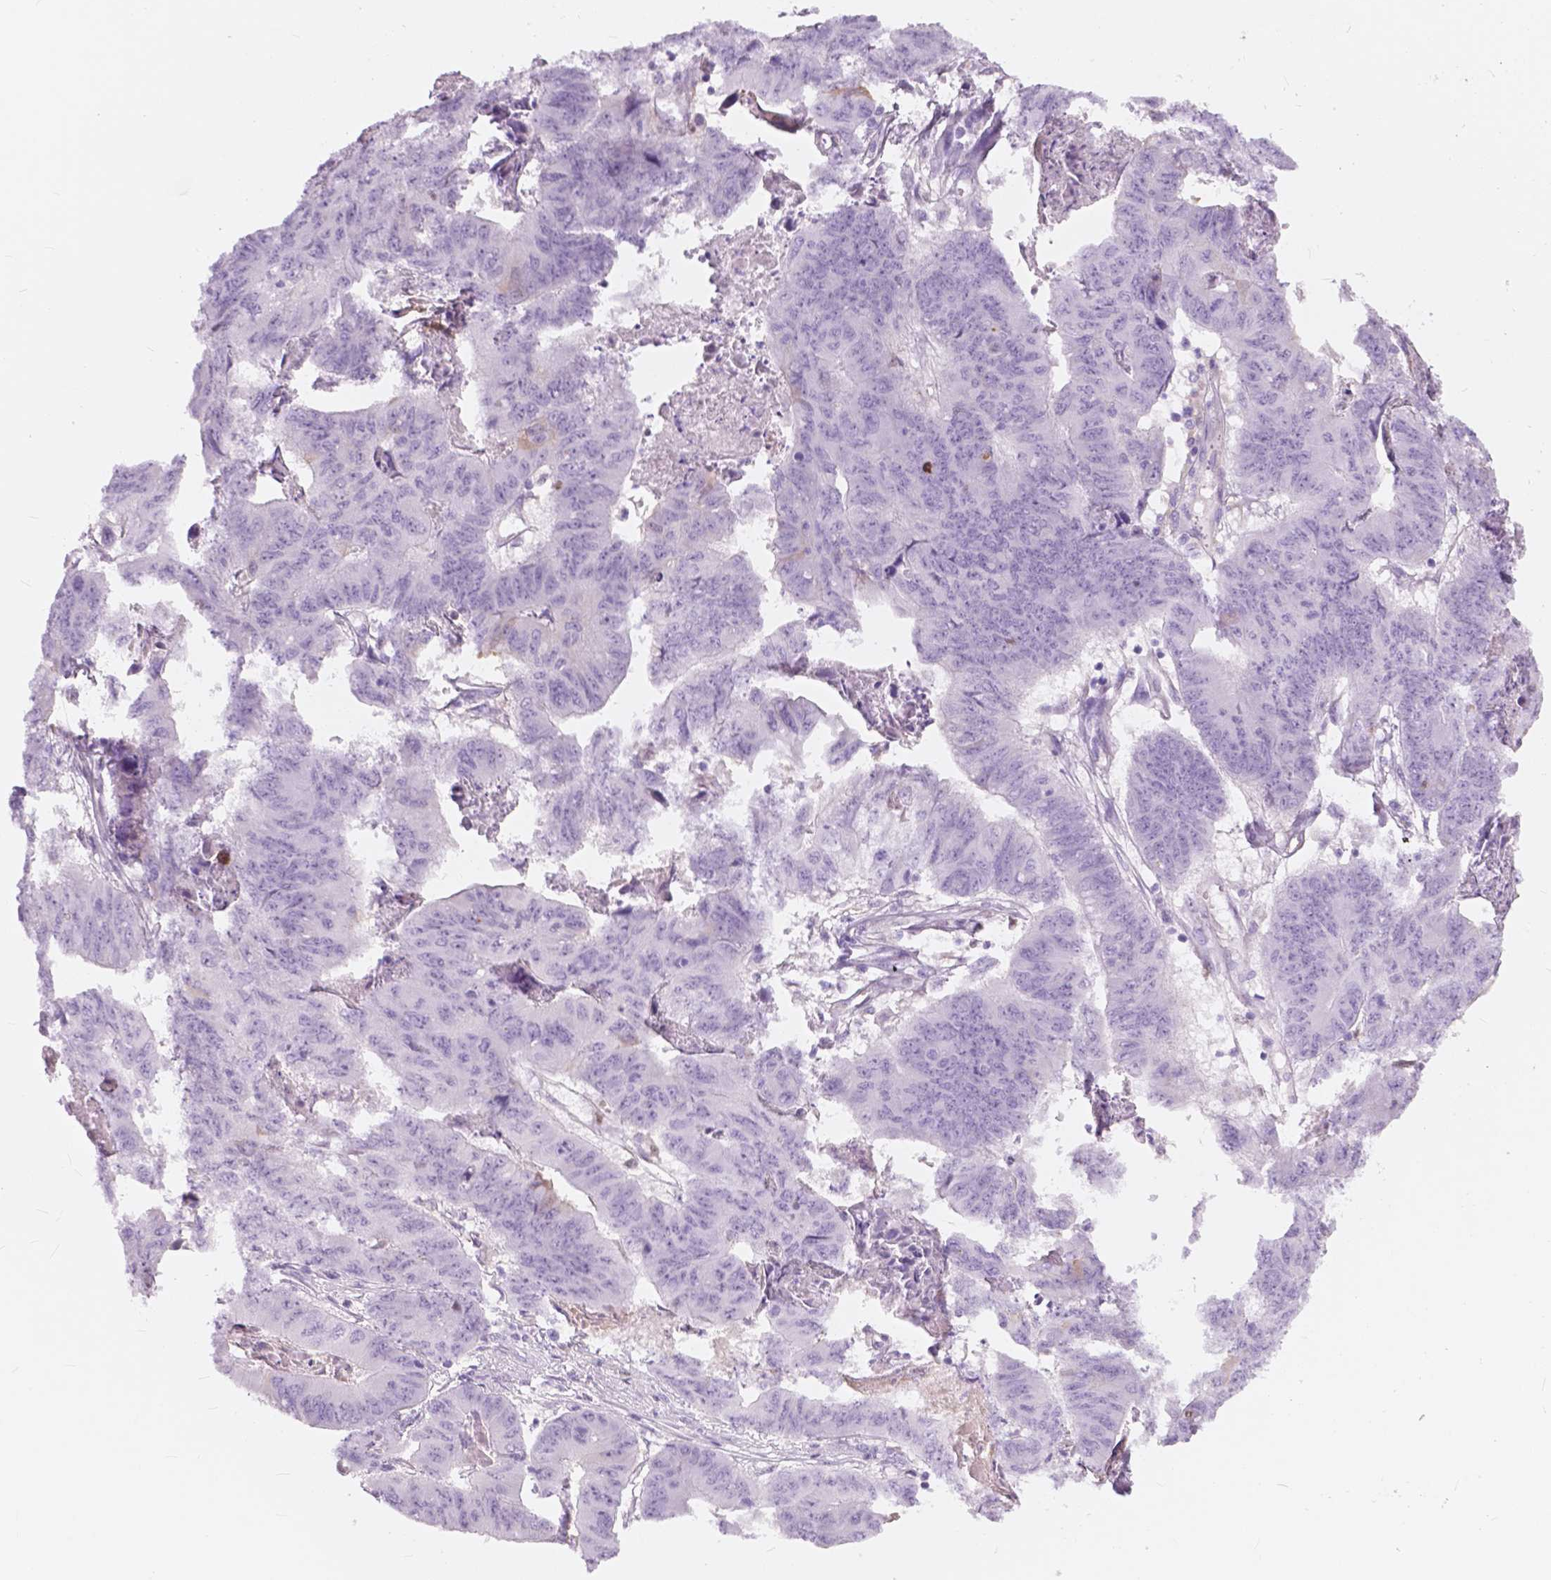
{"staining": {"intensity": "negative", "quantity": "none", "location": "none"}, "tissue": "stomach cancer", "cell_type": "Tumor cells", "image_type": "cancer", "snomed": [{"axis": "morphology", "description": "Adenocarcinoma, NOS"}, {"axis": "topography", "description": "Stomach, lower"}], "caption": "Immunohistochemistry (IHC) micrograph of neoplastic tissue: human stomach cancer (adenocarcinoma) stained with DAB reveals no significant protein positivity in tumor cells.", "gene": "FXYD2", "patient": {"sex": "male", "age": 77}}